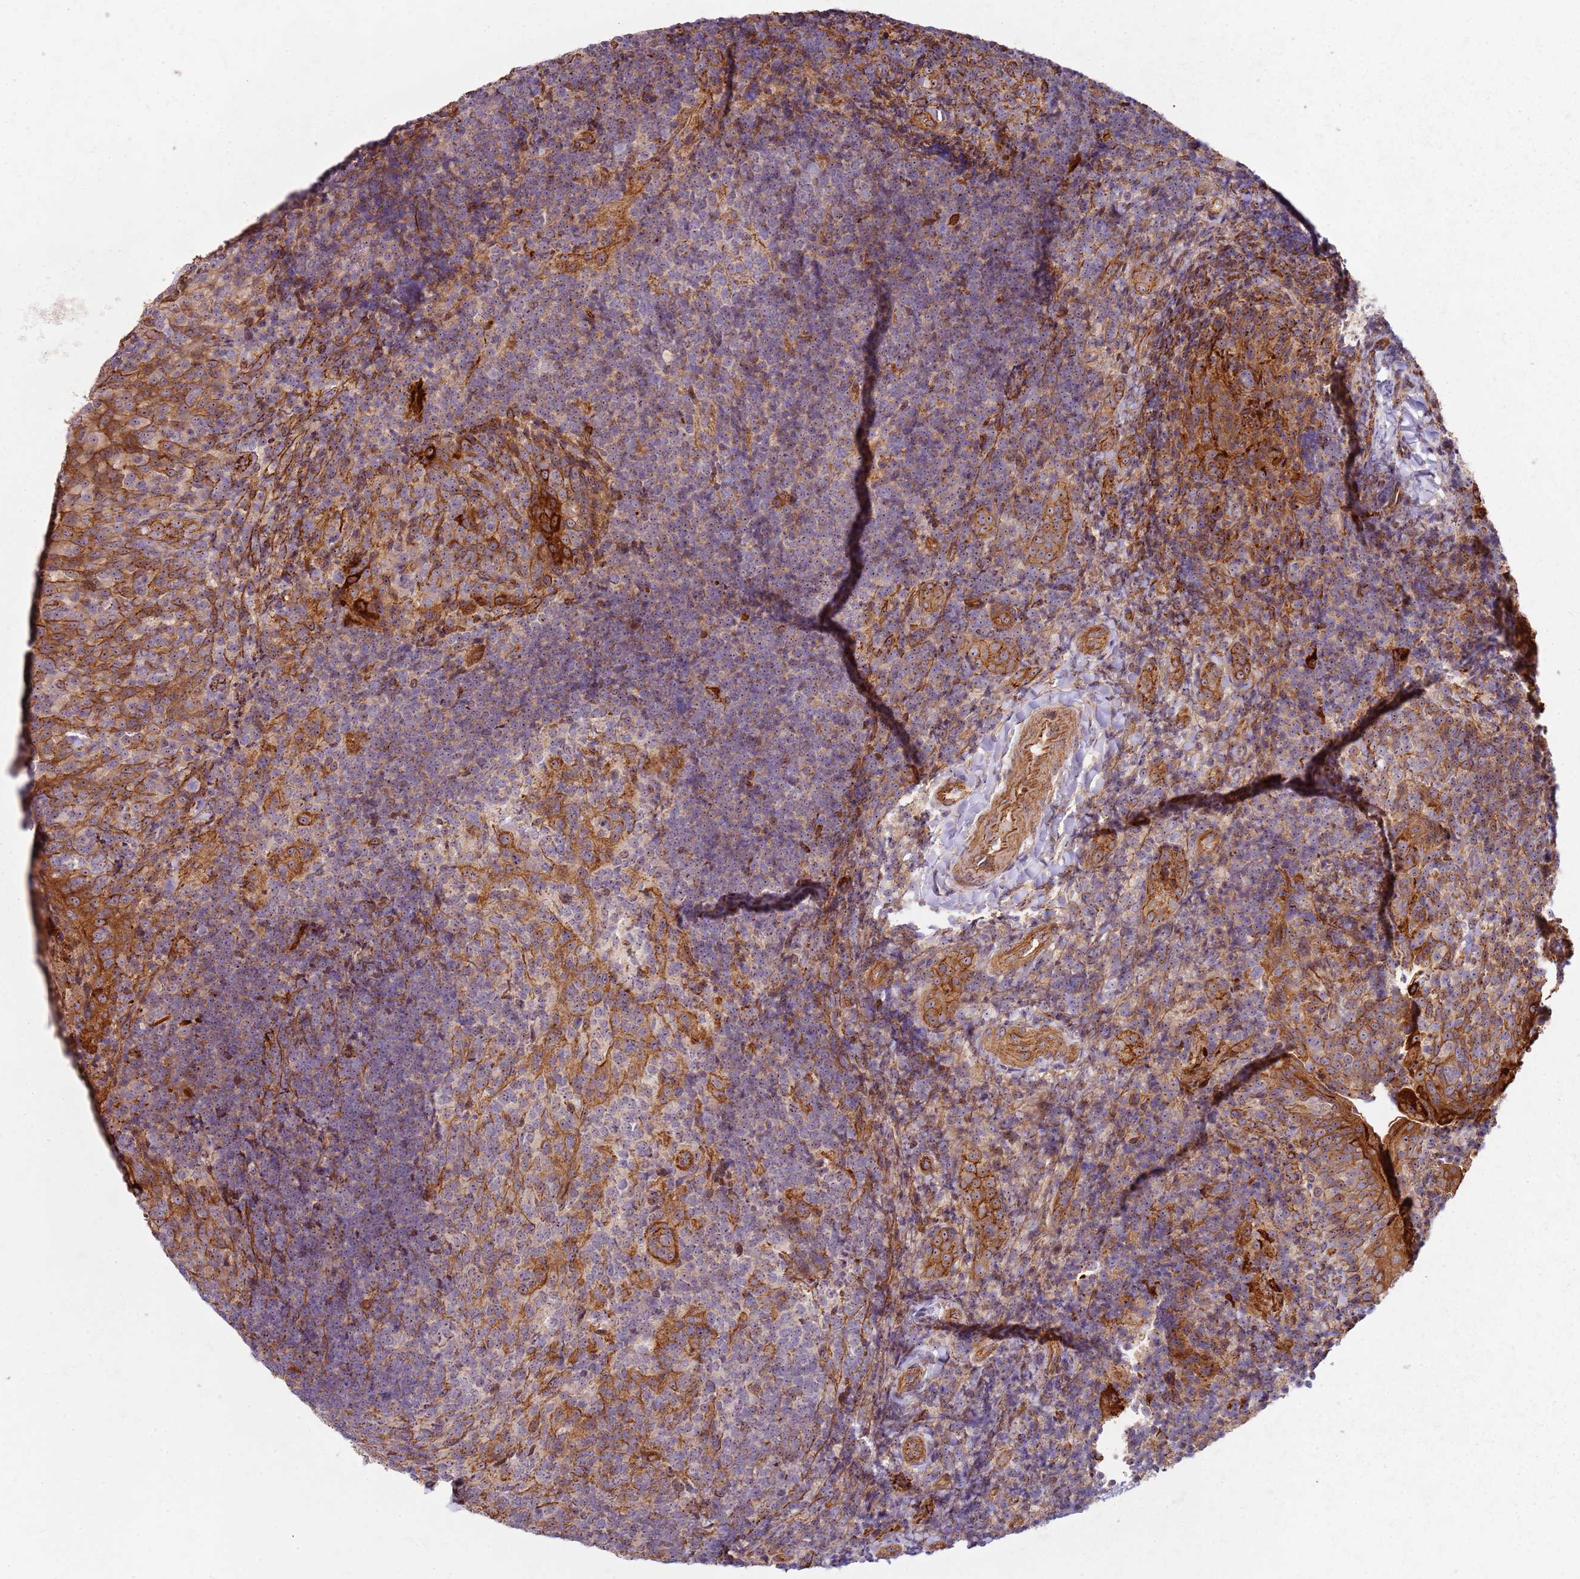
{"staining": {"intensity": "moderate", "quantity": "25%-75%", "location": "cytoplasmic/membranous"}, "tissue": "tonsil", "cell_type": "Germinal center cells", "image_type": "normal", "snomed": [{"axis": "morphology", "description": "Normal tissue, NOS"}, {"axis": "topography", "description": "Tonsil"}], "caption": "Immunohistochemistry (IHC) of unremarkable tonsil reveals medium levels of moderate cytoplasmic/membranous staining in approximately 25%-75% of germinal center cells. (DAB (3,3'-diaminobenzidine) IHC with brightfield microscopy, high magnification).", "gene": "C2CD4B", "patient": {"sex": "female", "age": 10}}